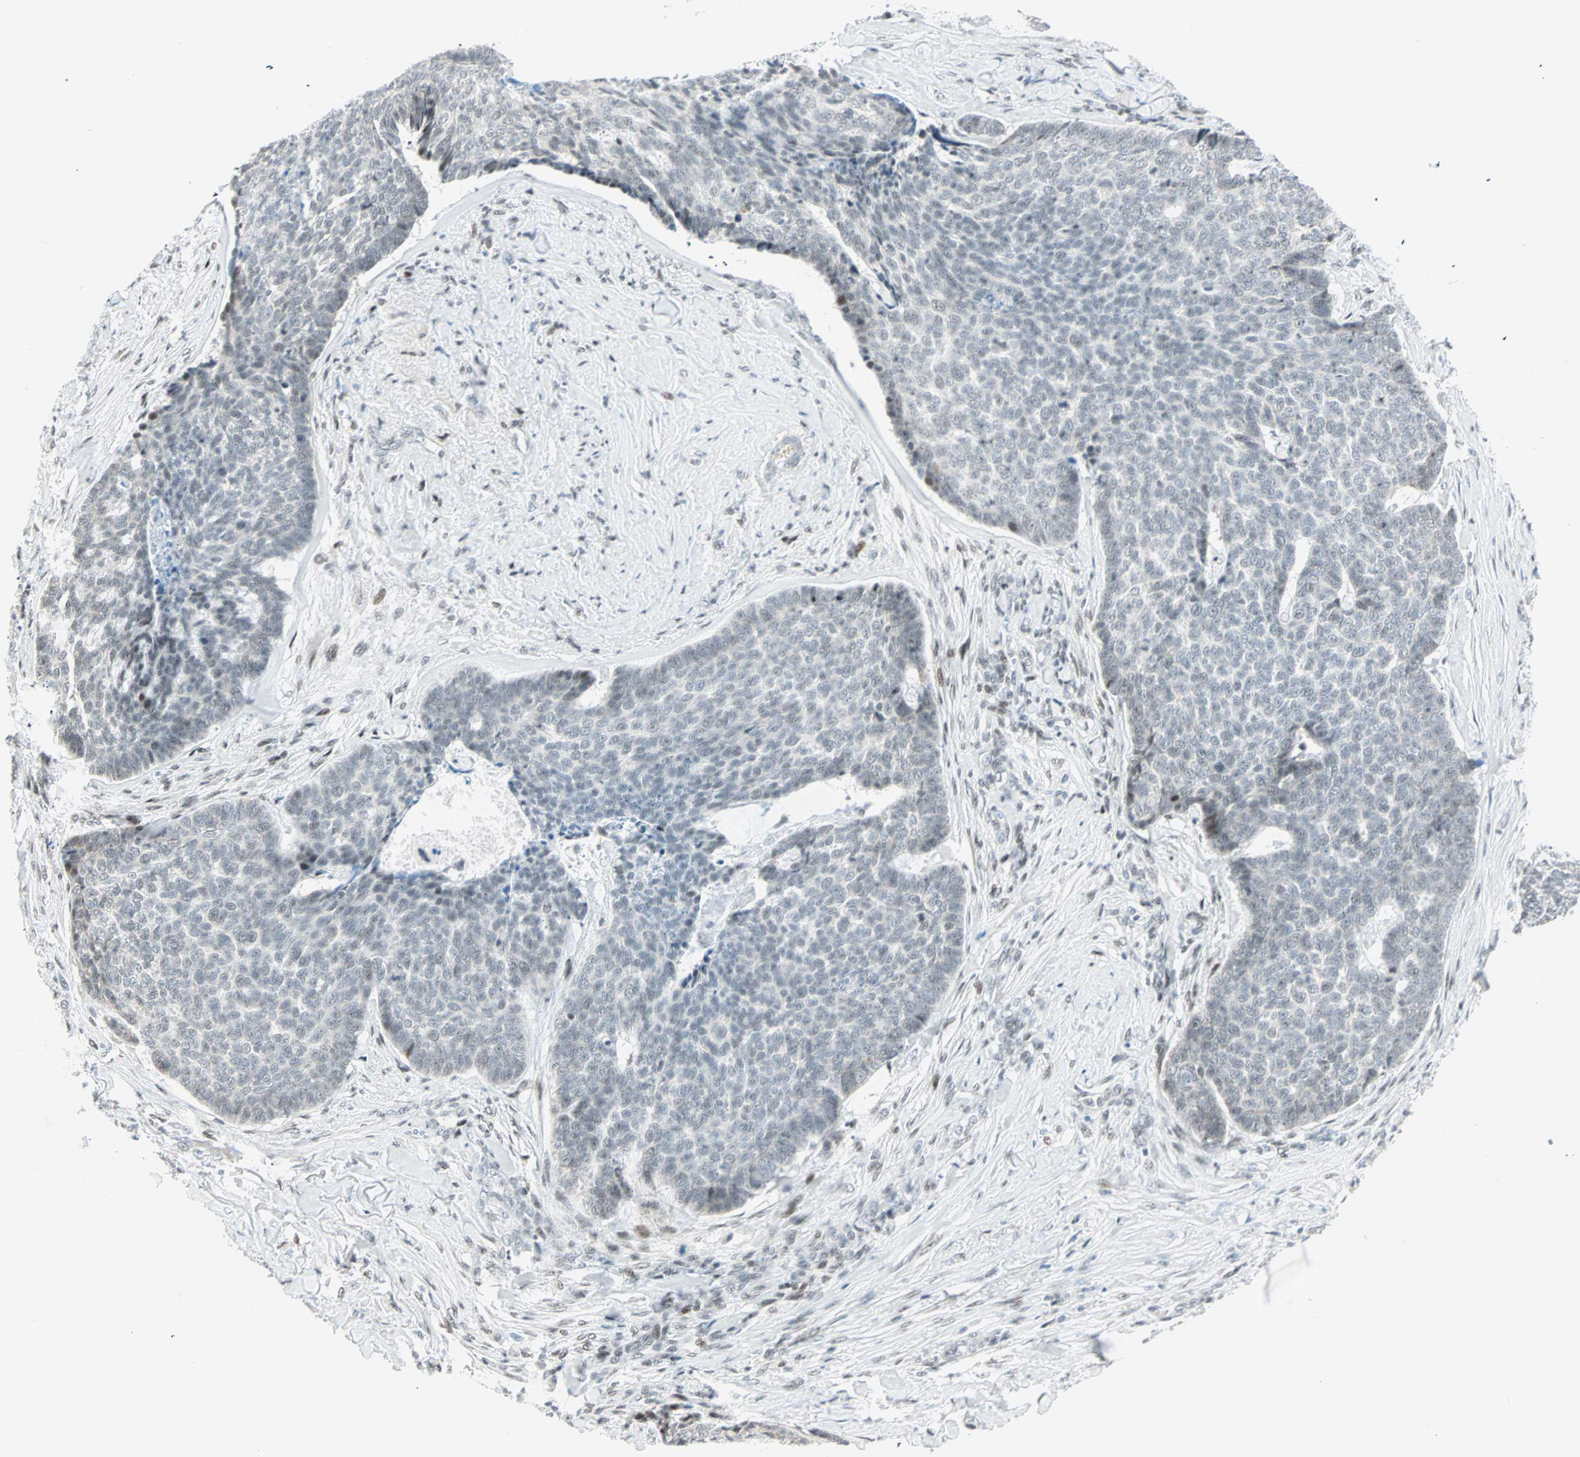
{"staining": {"intensity": "weak", "quantity": "<25%", "location": "nuclear"}, "tissue": "skin cancer", "cell_type": "Tumor cells", "image_type": "cancer", "snomed": [{"axis": "morphology", "description": "Basal cell carcinoma"}, {"axis": "topography", "description": "Skin"}], "caption": "This micrograph is of skin basal cell carcinoma stained with IHC to label a protein in brown with the nuclei are counter-stained blue. There is no expression in tumor cells.", "gene": "PKNOX1", "patient": {"sex": "male", "age": 84}}